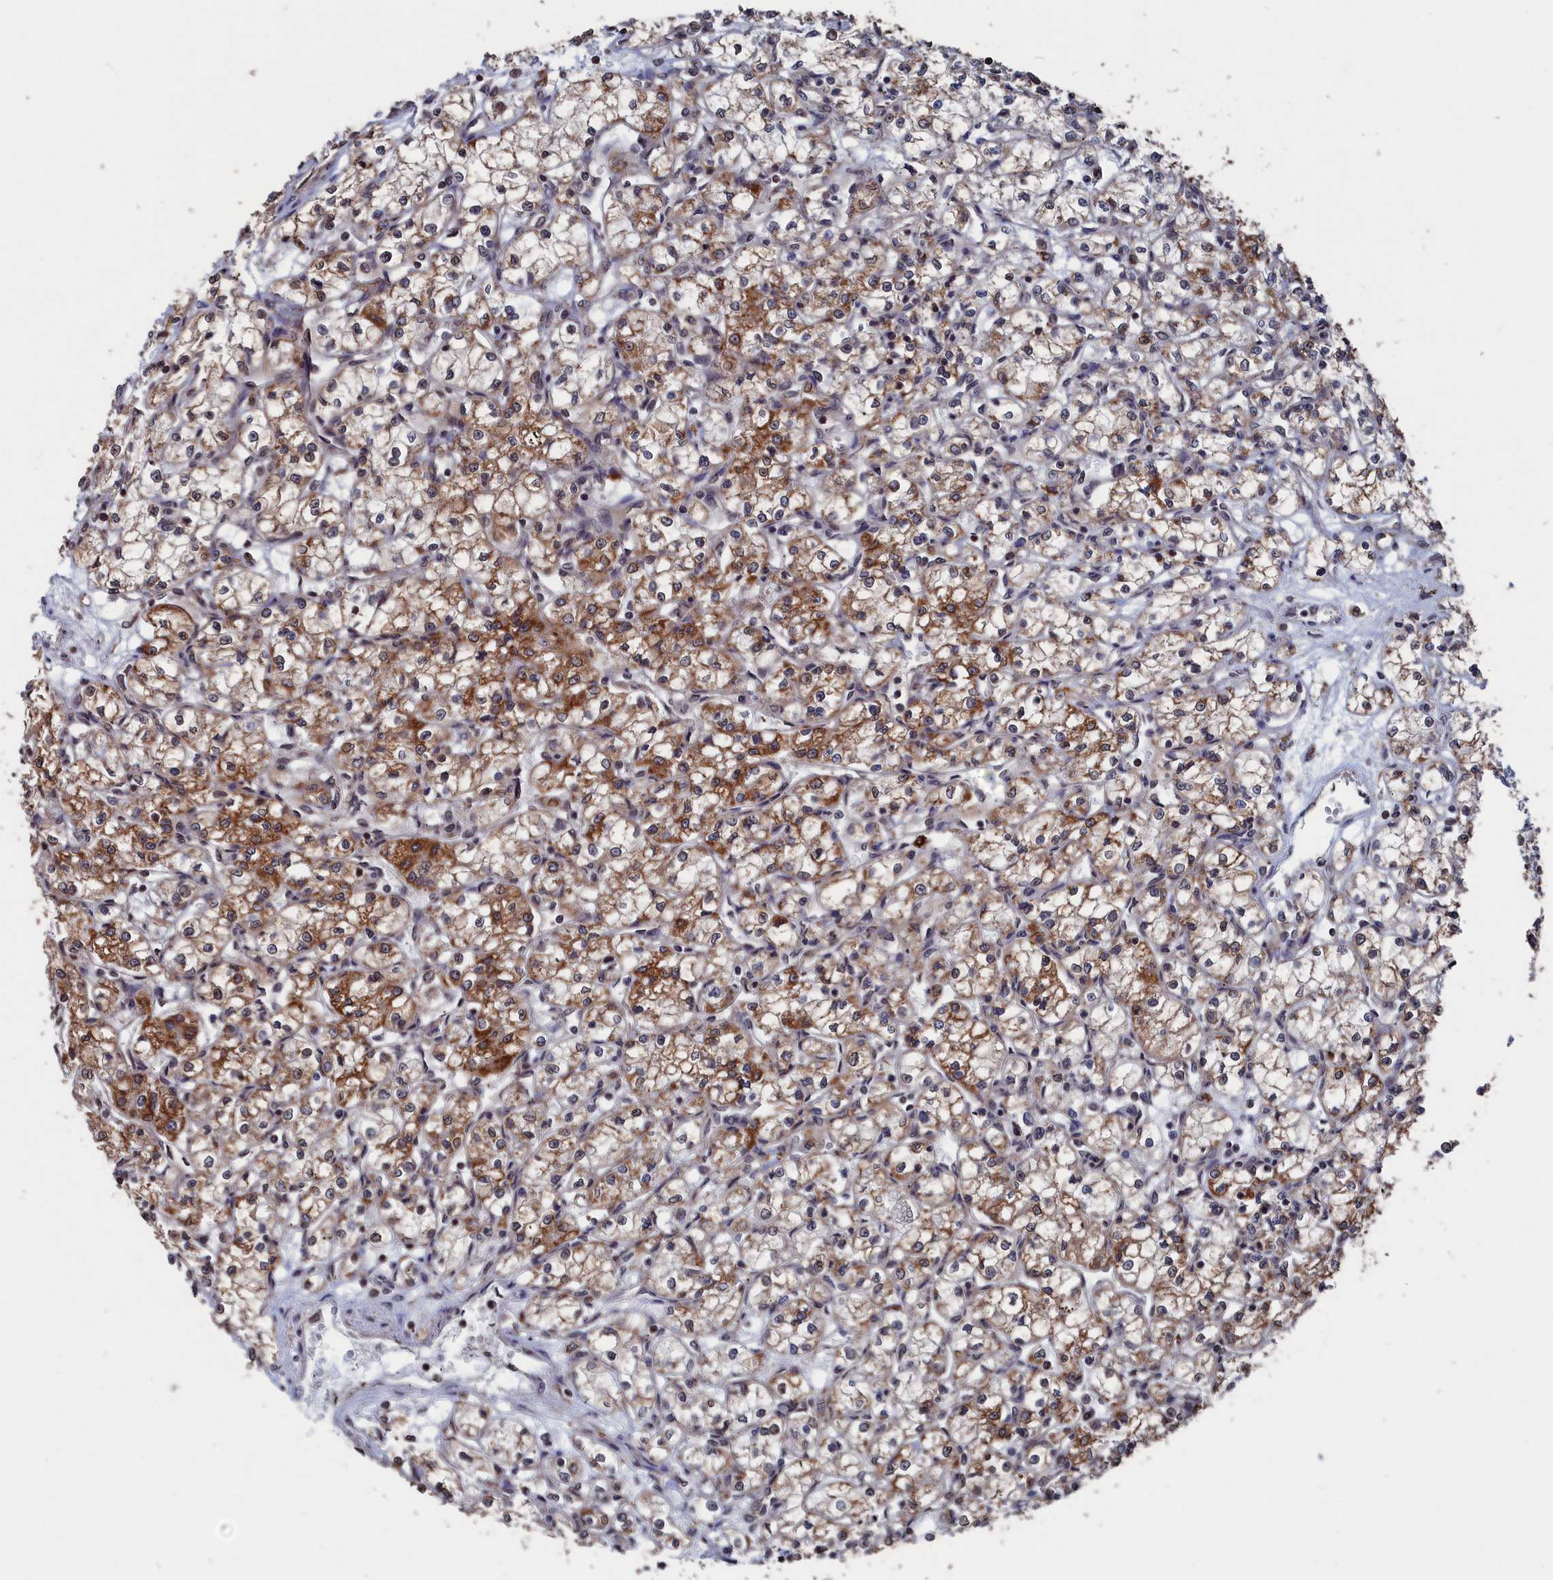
{"staining": {"intensity": "moderate", "quantity": ">75%", "location": "cytoplasmic/membranous"}, "tissue": "renal cancer", "cell_type": "Tumor cells", "image_type": "cancer", "snomed": [{"axis": "morphology", "description": "Adenocarcinoma, NOS"}, {"axis": "topography", "description": "Kidney"}], "caption": "Immunohistochemistry histopathology image of neoplastic tissue: renal cancer (adenocarcinoma) stained using immunohistochemistry exhibits medium levels of moderate protein expression localized specifically in the cytoplasmic/membranous of tumor cells, appearing as a cytoplasmic/membranous brown color.", "gene": "PDE12", "patient": {"sex": "male", "age": 59}}